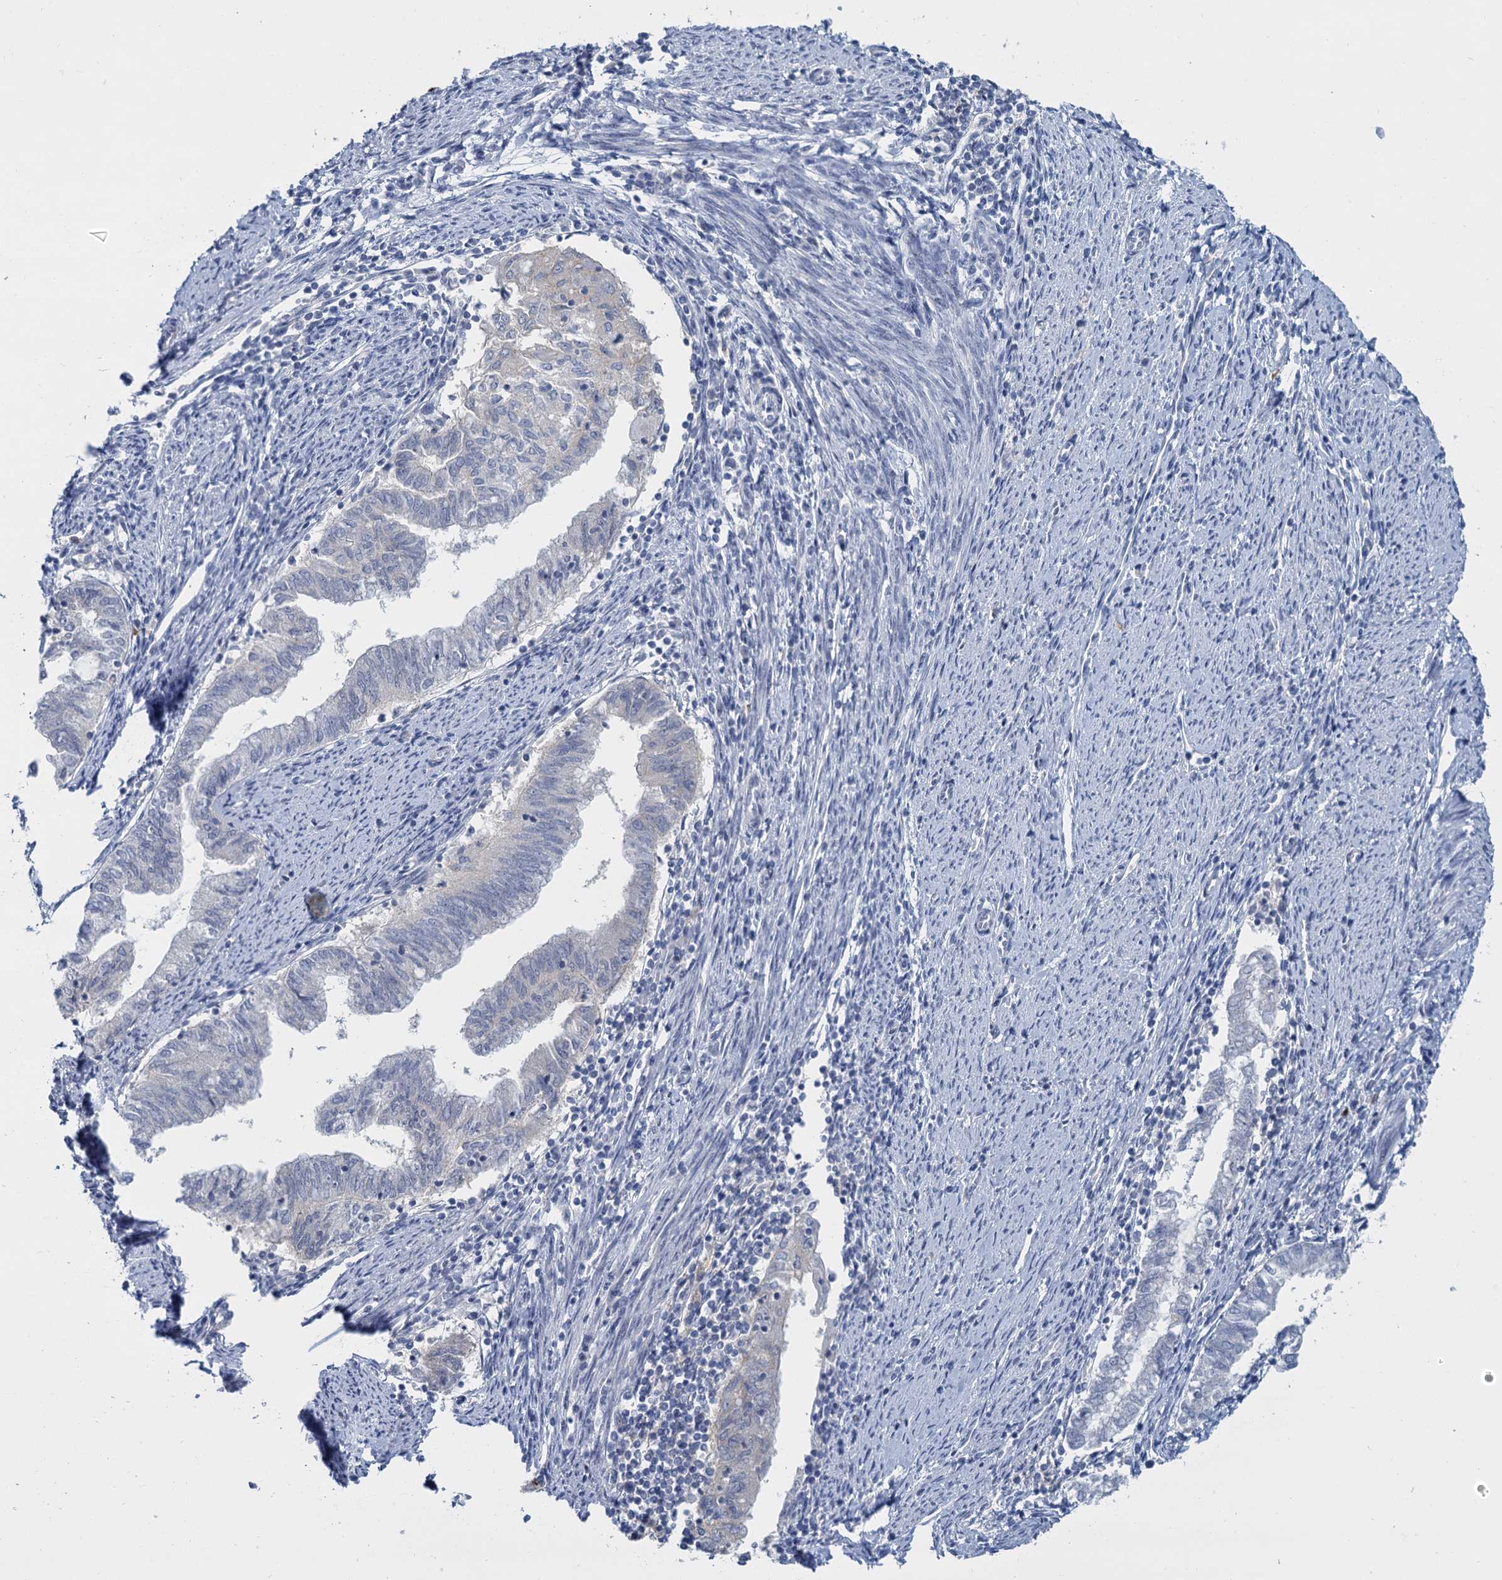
{"staining": {"intensity": "negative", "quantity": "none", "location": "none"}, "tissue": "endometrial cancer", "cell_type": "Tumor cells", "image_type": "cancer", "snomed": [{"axis": "morphology", "description": "Adenocarcinoma, NOS"}, {"axis": "topography", "description": "Endometrium"}], "caption": "The immunohistochemistry micrograph has no significant staining in tumor cells of endometrial adenocarcinoma tissue. Brightfield microscopy of immunohistochemistry (IHC) stained with DAB (brown) and hematoxylin (blue), captured at high magnification.", "gene": "ACRBP", "patient": {"sex": "female", "age": 79}}